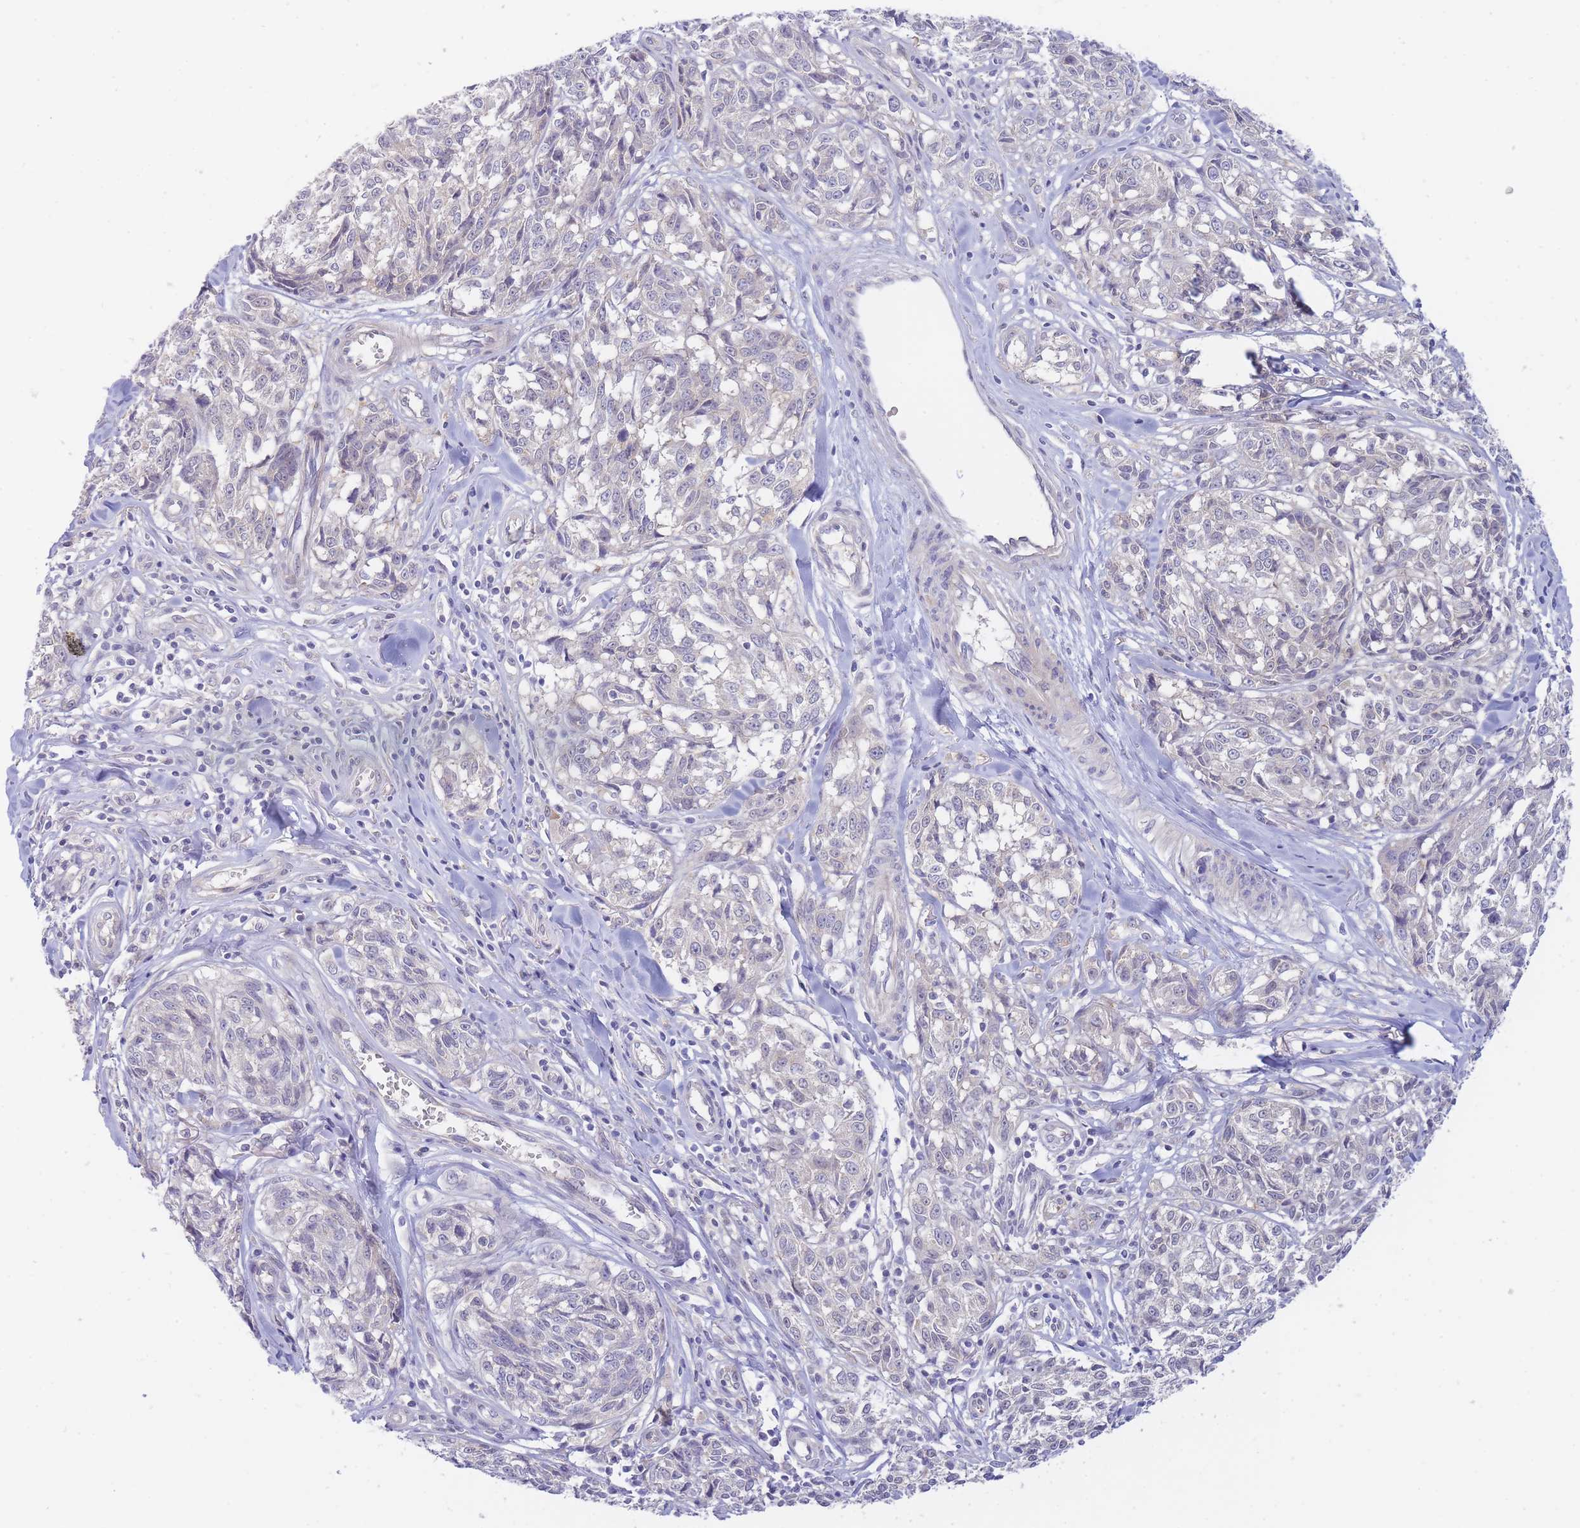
{"staining": {"intensity": "negative", "quantity": "none", "location": "none"}, "tissue": "melanoma", "cell_type": "Tumor cells", "image_type": "cancer", "snomed": [{"axis": "morphology", "description": "Normal tissue, NOS"}, {"axis": "morphology", "description": "Malignant melanoma, NOS"}, {"axis": "topography", "description": "Skin"}], "caption": "Immunohistochemical staining of malignant melanoma displays no significant staining in tumor cells.", "gene": "SUGT1", "patient": {"sex": "female", "age": 64}}